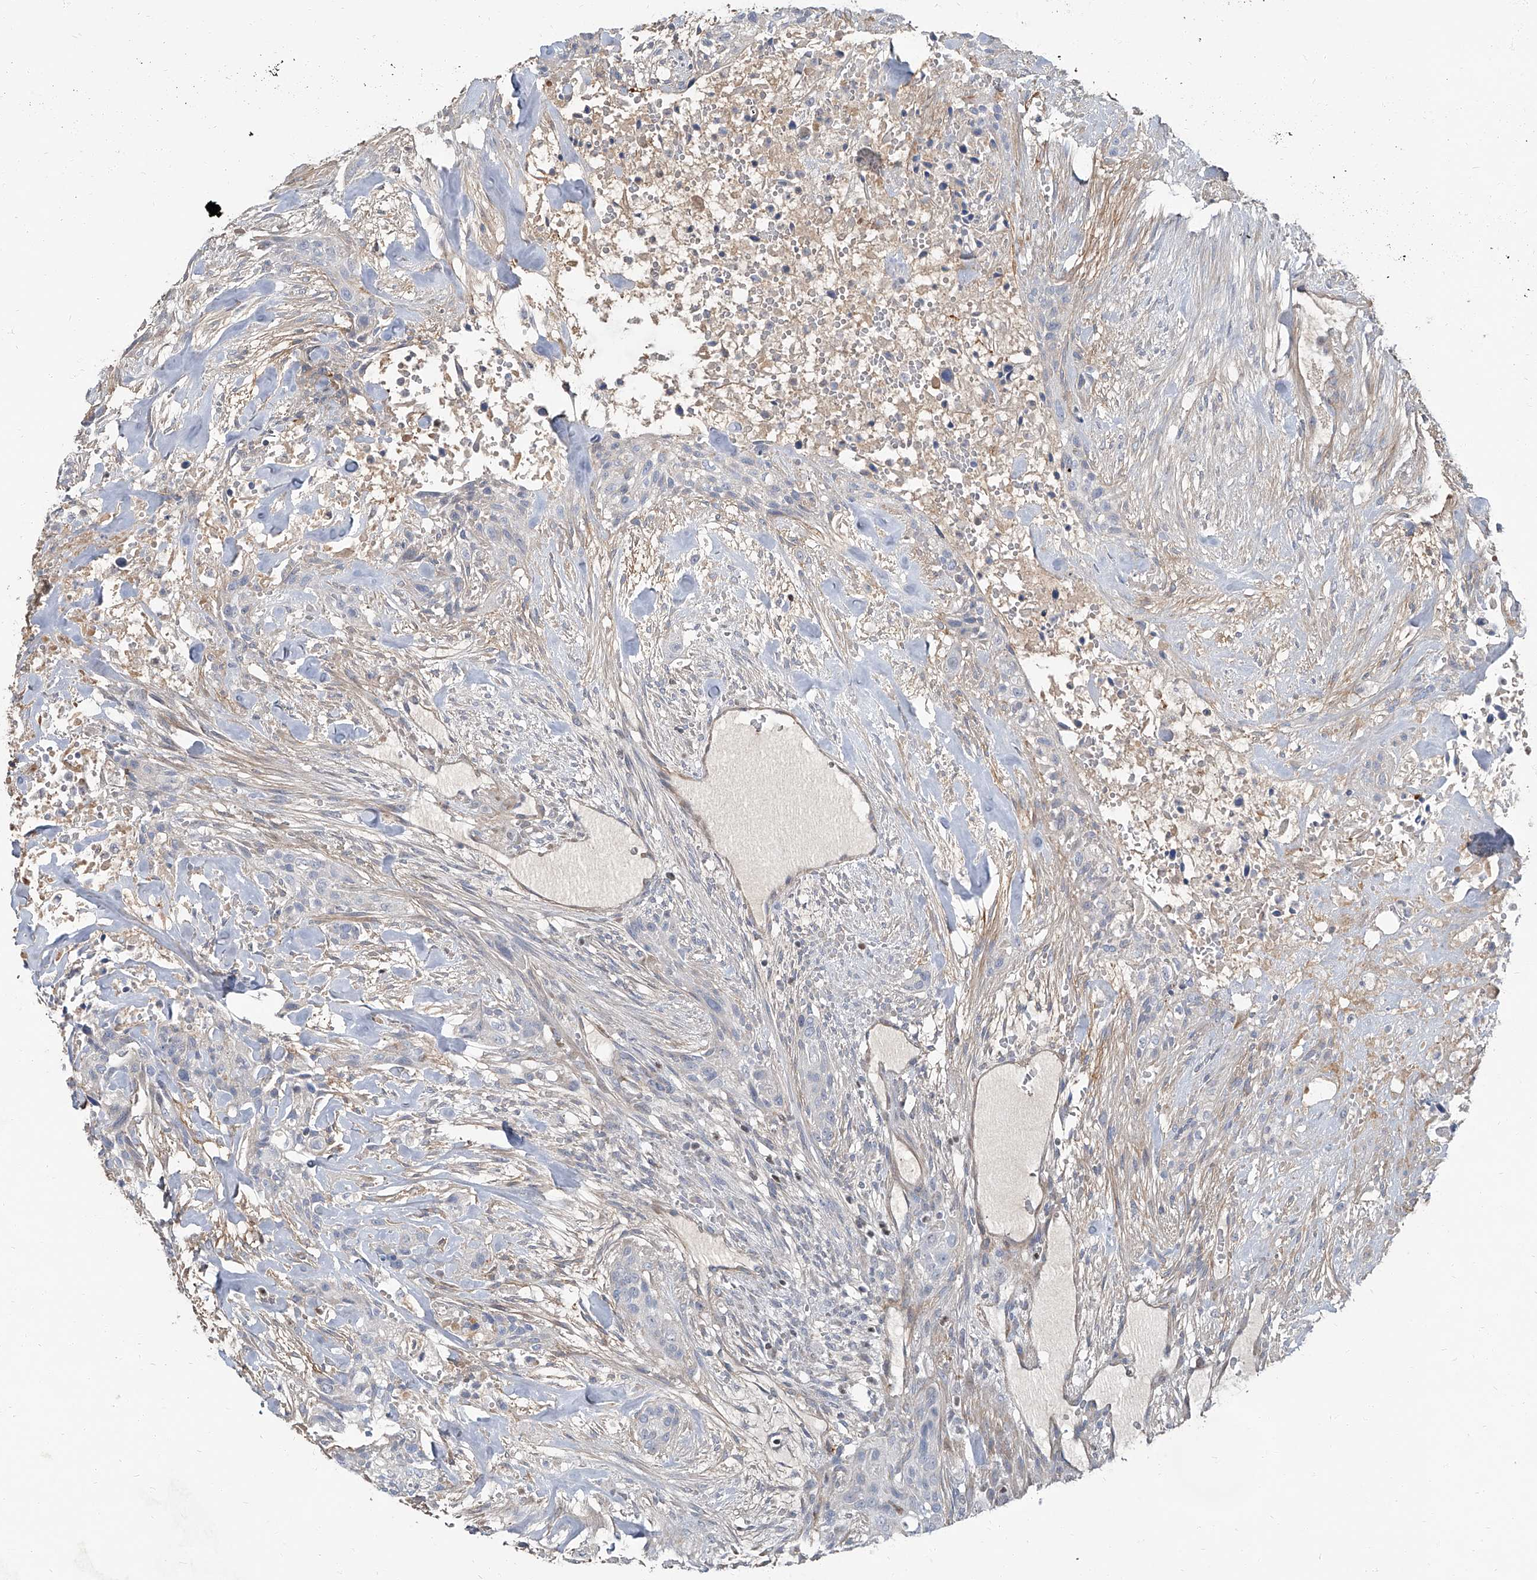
{"staining": {"intensity": "negative", "quantity": "none", "location": "none"}, "tissue": "urothelial cancer", "cell_type": "Tumor cells", "image_type": "cancer", "snomed": [{"axis": "morphology", "description": "Urothelial carcinoma, High grade"}, {"axis": "topography", "description": "Urinary bladder"}], "caption": "The image demonstrates no staining of tumor cells in high-grade urothelial carcinoma. (DAB (3,3'-diaminobenzidine) immunohistochemistry (IHC) visualized using brightfield microscopy, high magnification).", "gene": "HOXA3", "patient": {"sex": "male", "age": 35}}